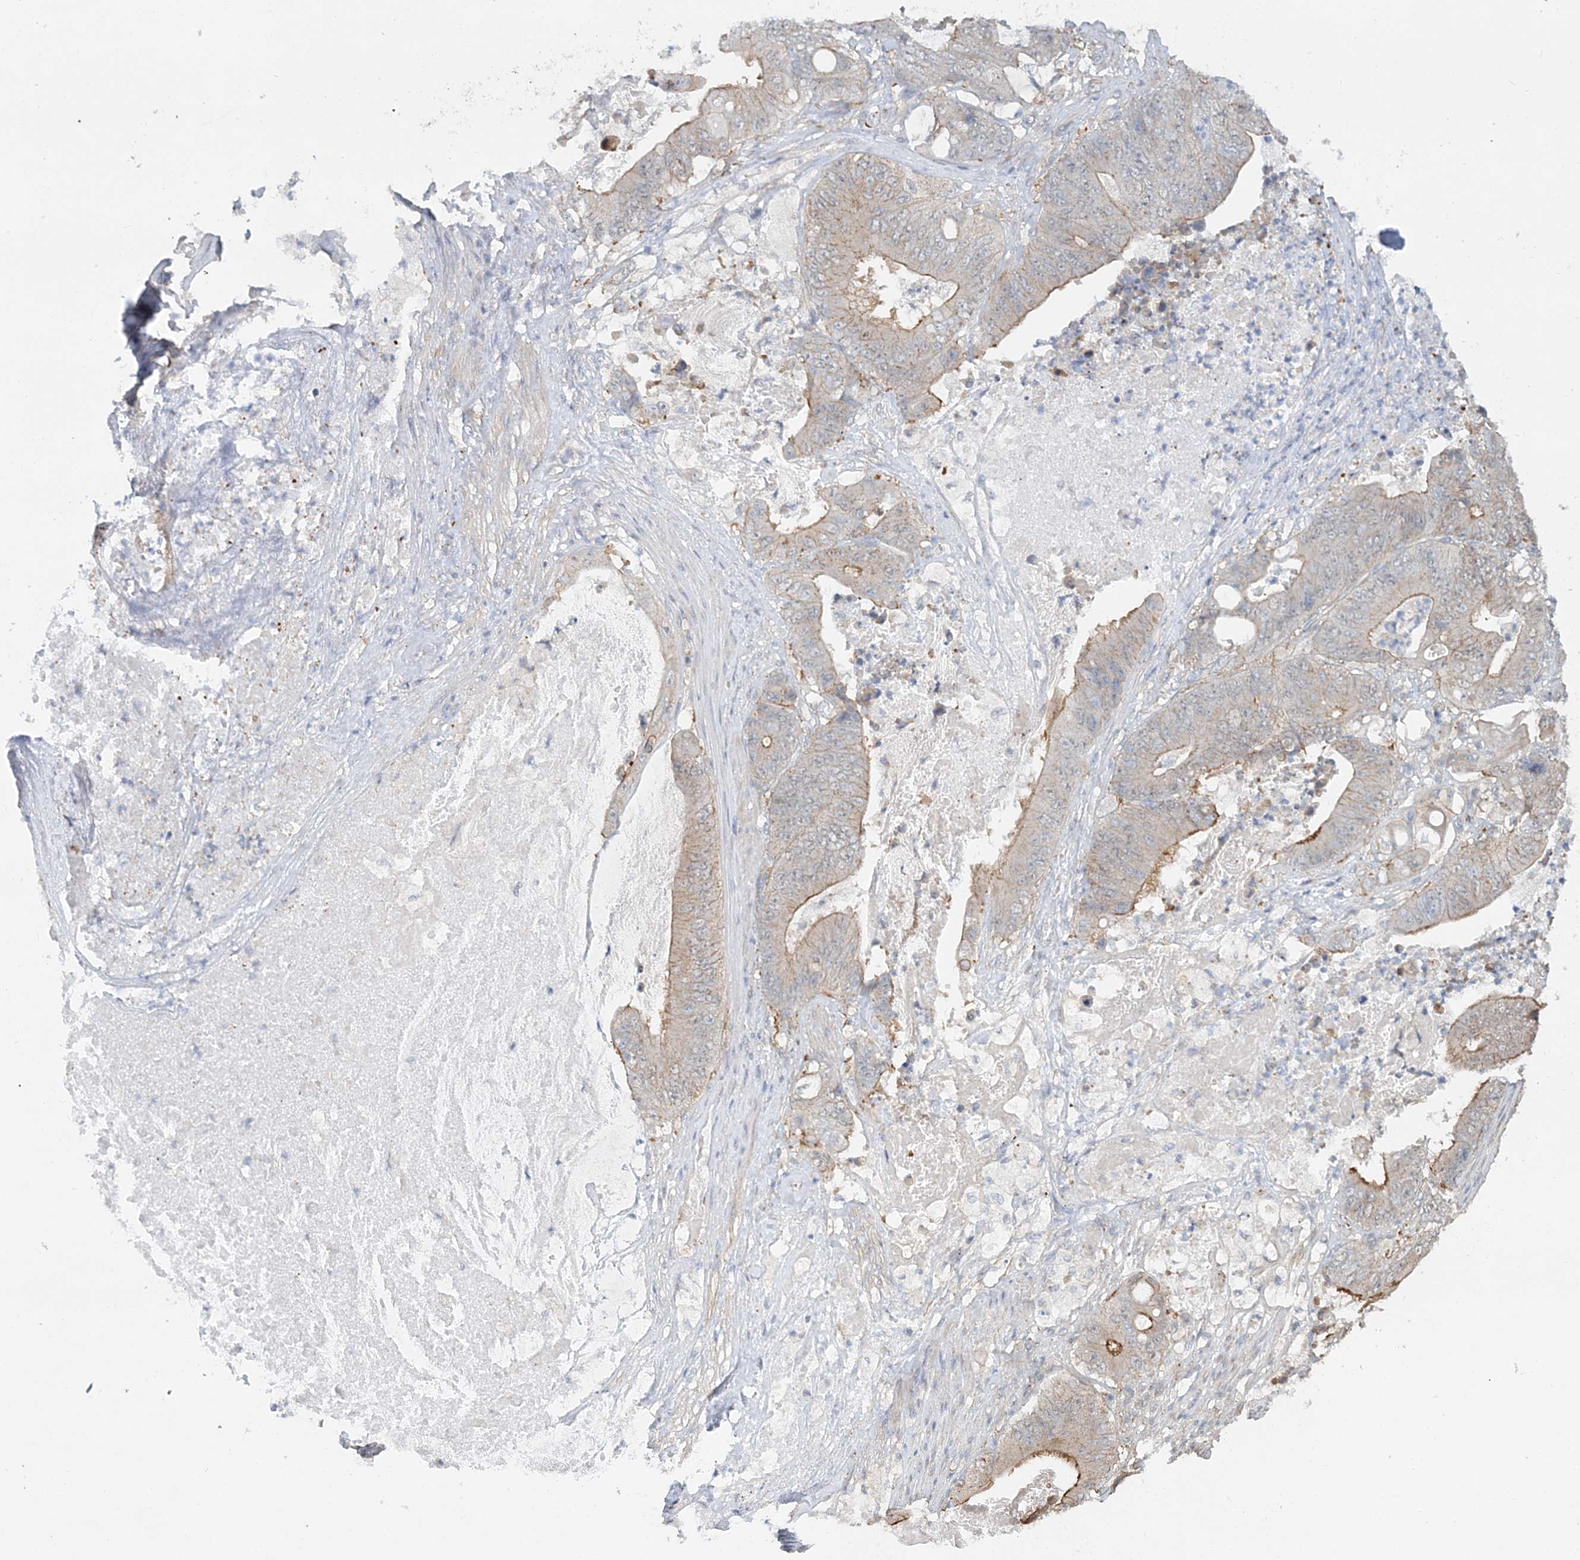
{"staining": {"intensity": "moderate", "quantity": "<25%", "location": "cytoplasmic/membranous"}, "tissue": "stomach cancer", "cell_type": "Tumor cells", "image_type": "cancer", "snomed": [{"axis": "morphology", "description": "Adenocarcinoma, NOS"}, {"axis": "topography", "description": "Stomach"}], "caption": "Immunohistochemical staining of stomach cancer (adenocarcinoma) exhibits moderate cytoplasmic/membranous protein positivity in about <25% of tumor cells.", "gene": "MAT2B", "patient": {"sex": "female", "age": 73}}